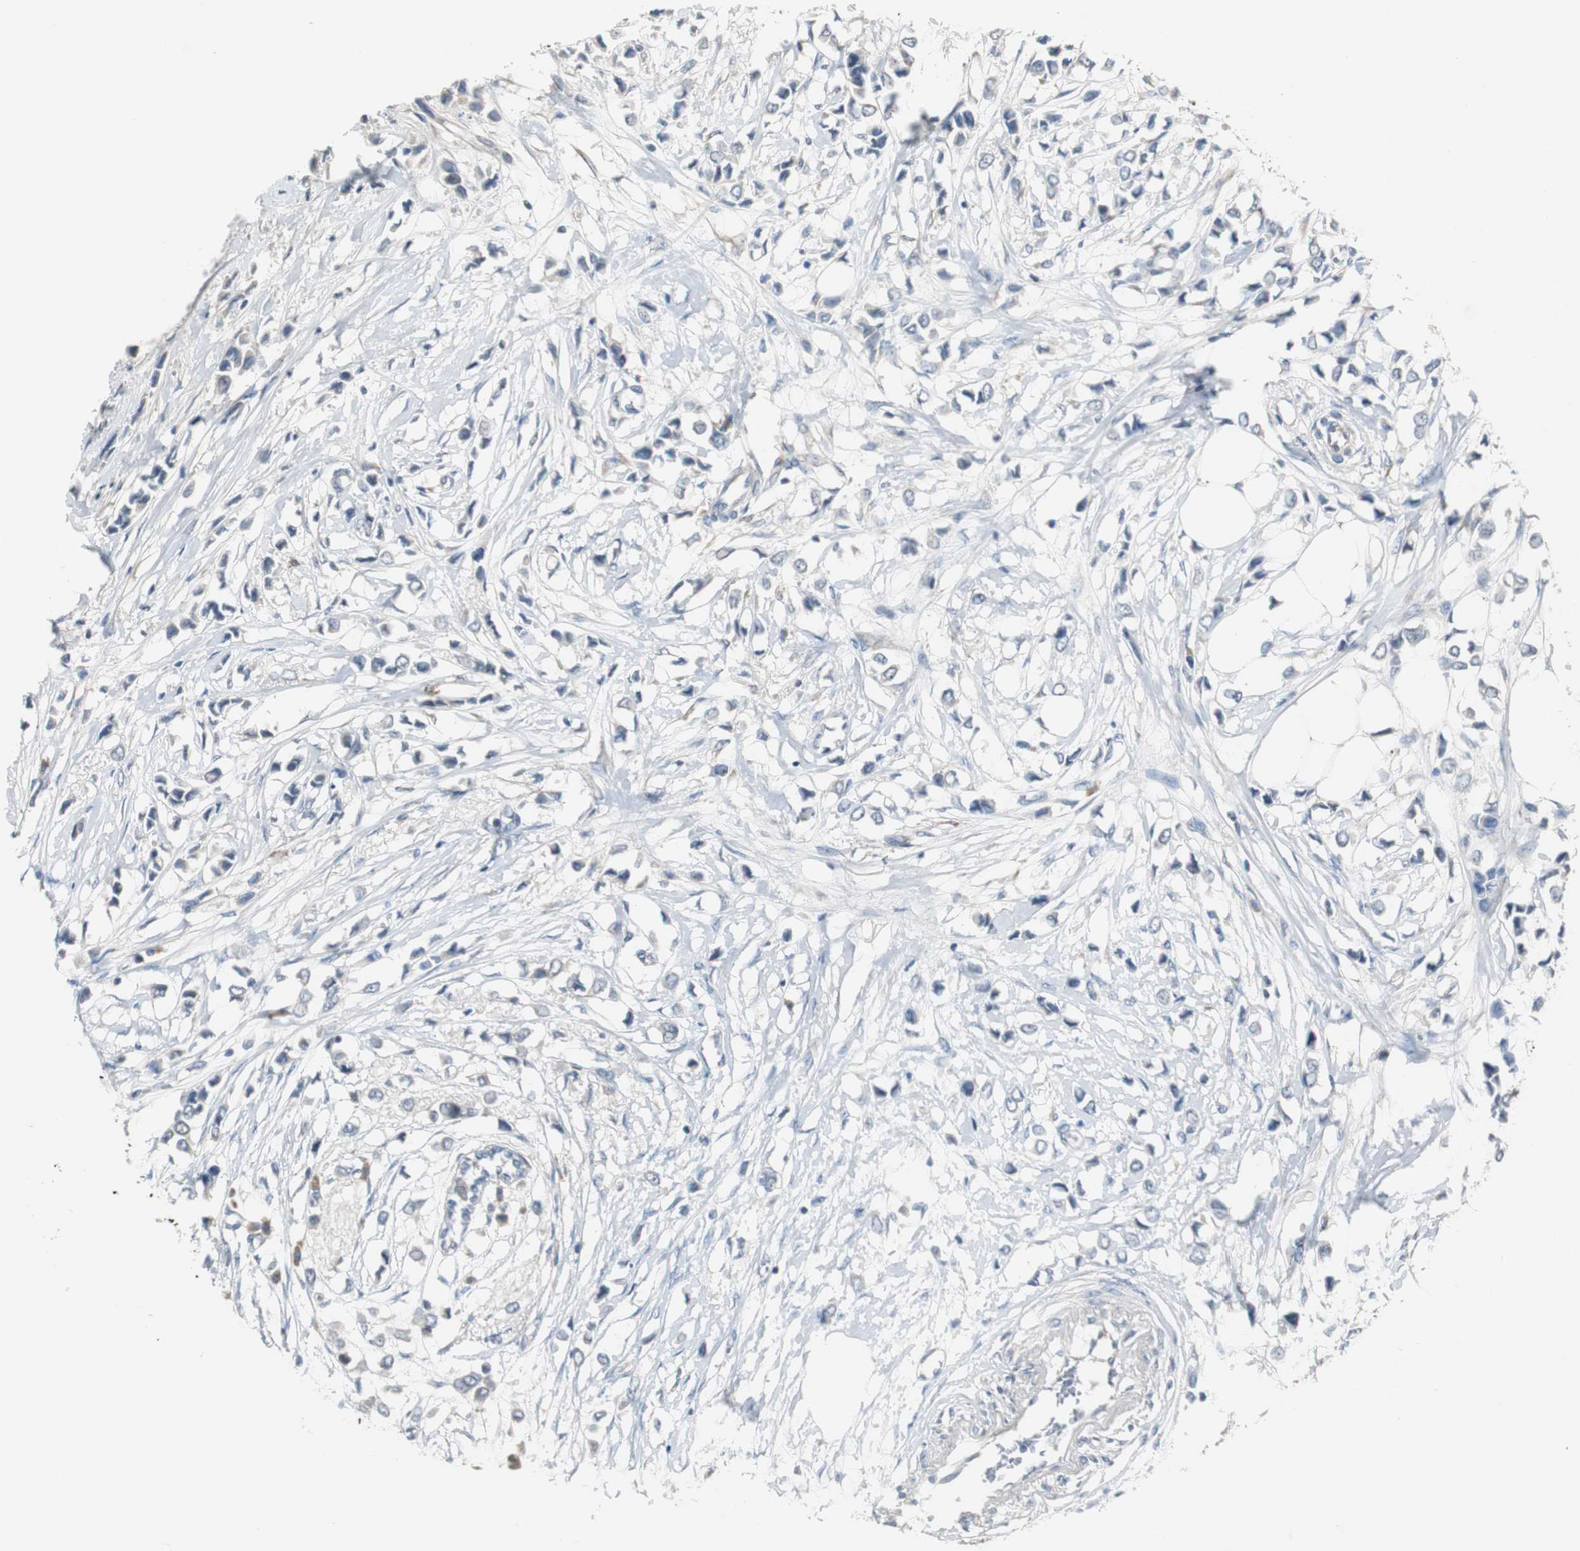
{"staining": {"intensity": "negative", "quantity": "none", "location": "none"}, "tissue": "breast cancer", "cell_type": "Tumor cells", "image_type": "cancer", "snomed": [{"axis": "morphology", "description": "Lobular carcinoma"}, {"axis": "topography", "description": "Breast"}], "caption": "A high-resolution histopathology image shows immunohistochemistry staining of breast cancer (lobular carcinoma), which shows no significant staining in tumor cells. The staining is performed using DAB brown chromogen with nuclei counter-stained in using hematoxylin.", "gene": "MYT1", "patient": {"sex": "female", "age": 51}}